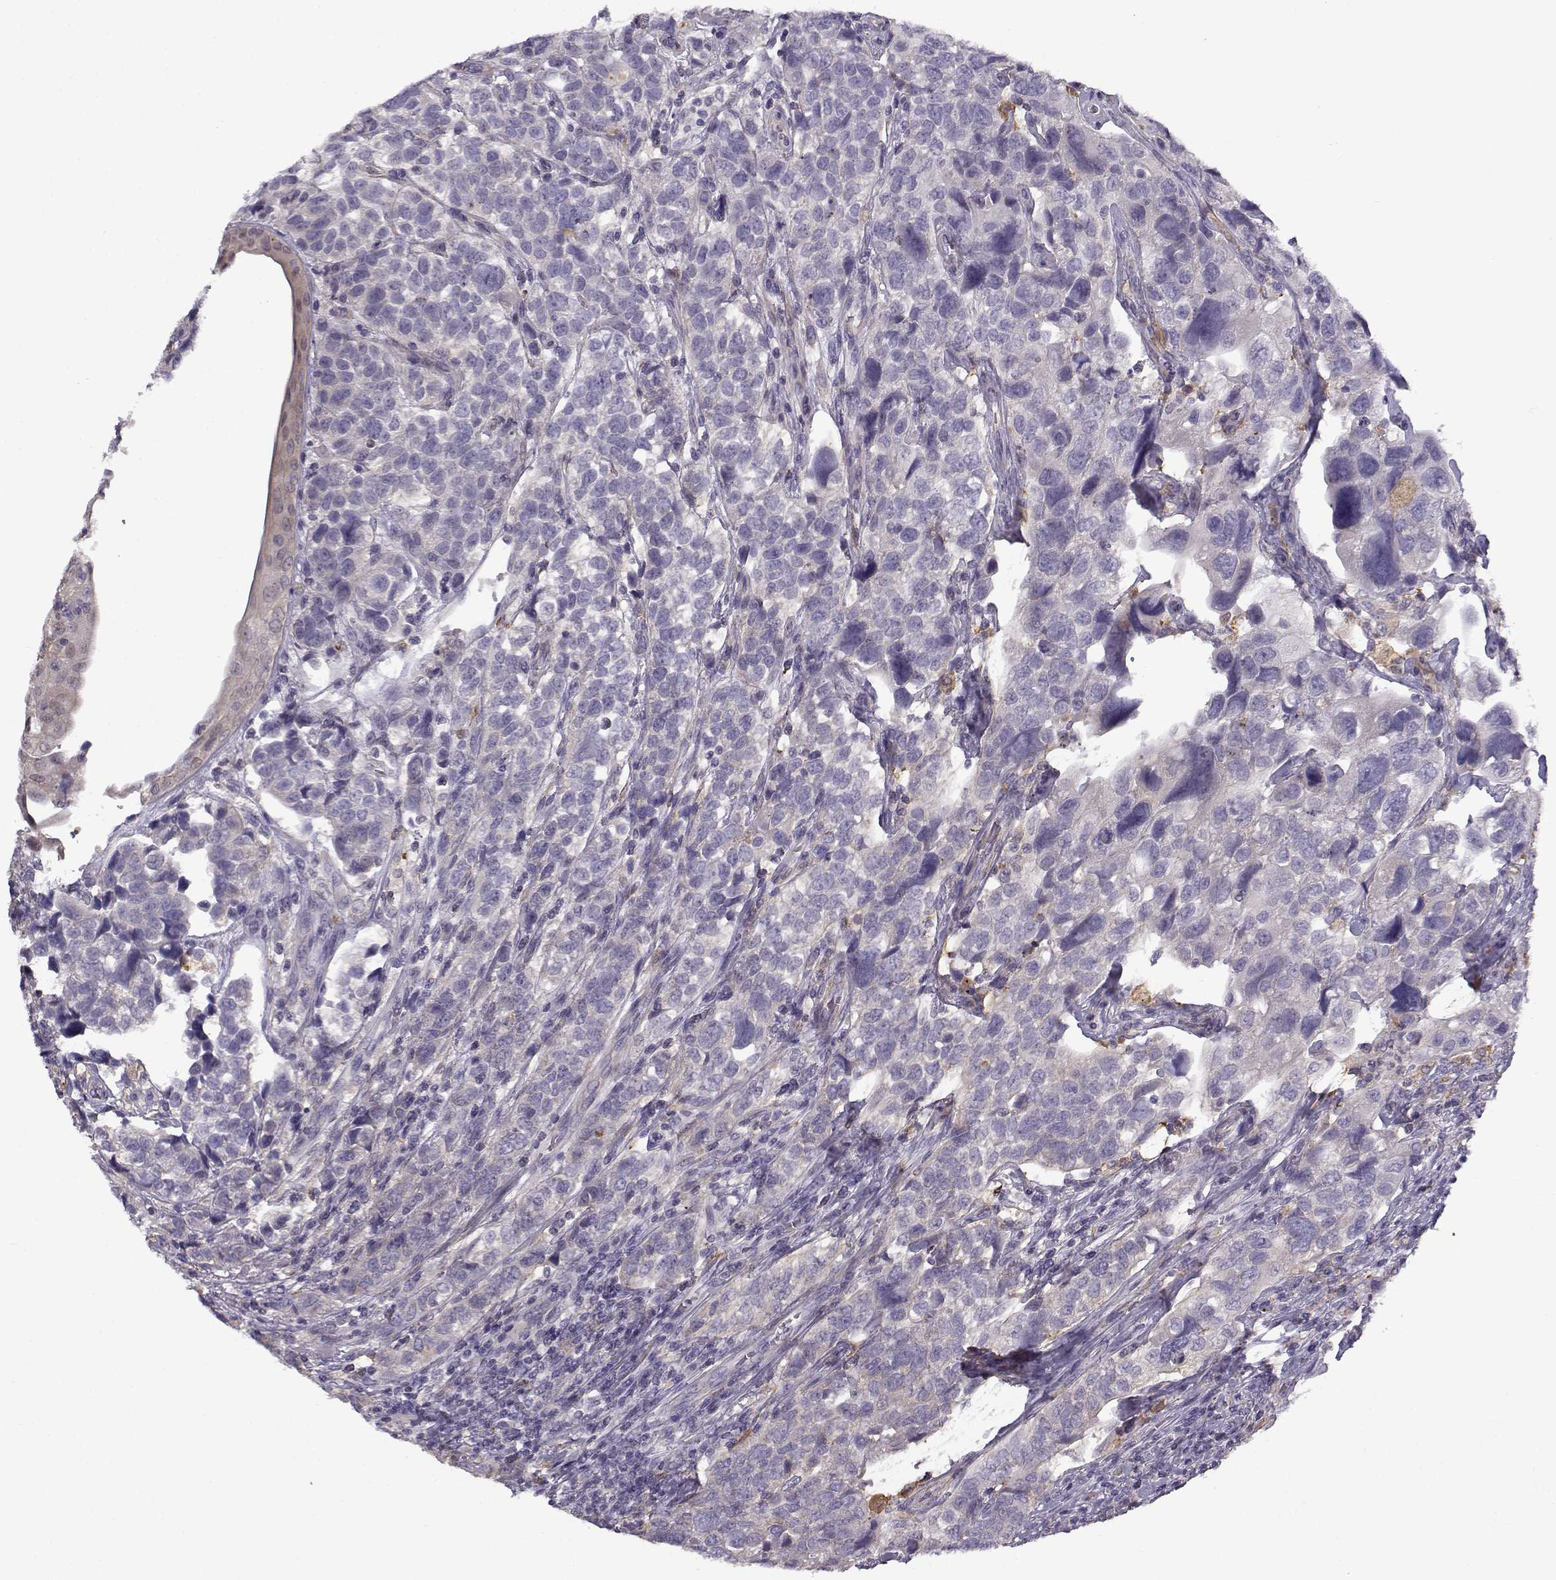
{"staining": {"intensity": "negative", "quantity": "none", "location": "none"}, "tissue": "urothelial cancer", "cell_type": "Tumor cells", "image_type": "cancer", "snomed": [{"axis": "morphology", "description": "Urothelial carcinoma, High grade"}, {"axis": "topography", "description": "Urinary bladder"}], "caption": "The image shows no significant positivity in tumor cells of urothelial cancer. (DAB IHC visualized using brightfield microscopy, high magnification).", "gene": "UCP3", "patient": {"sex": "female", "age": 58}}